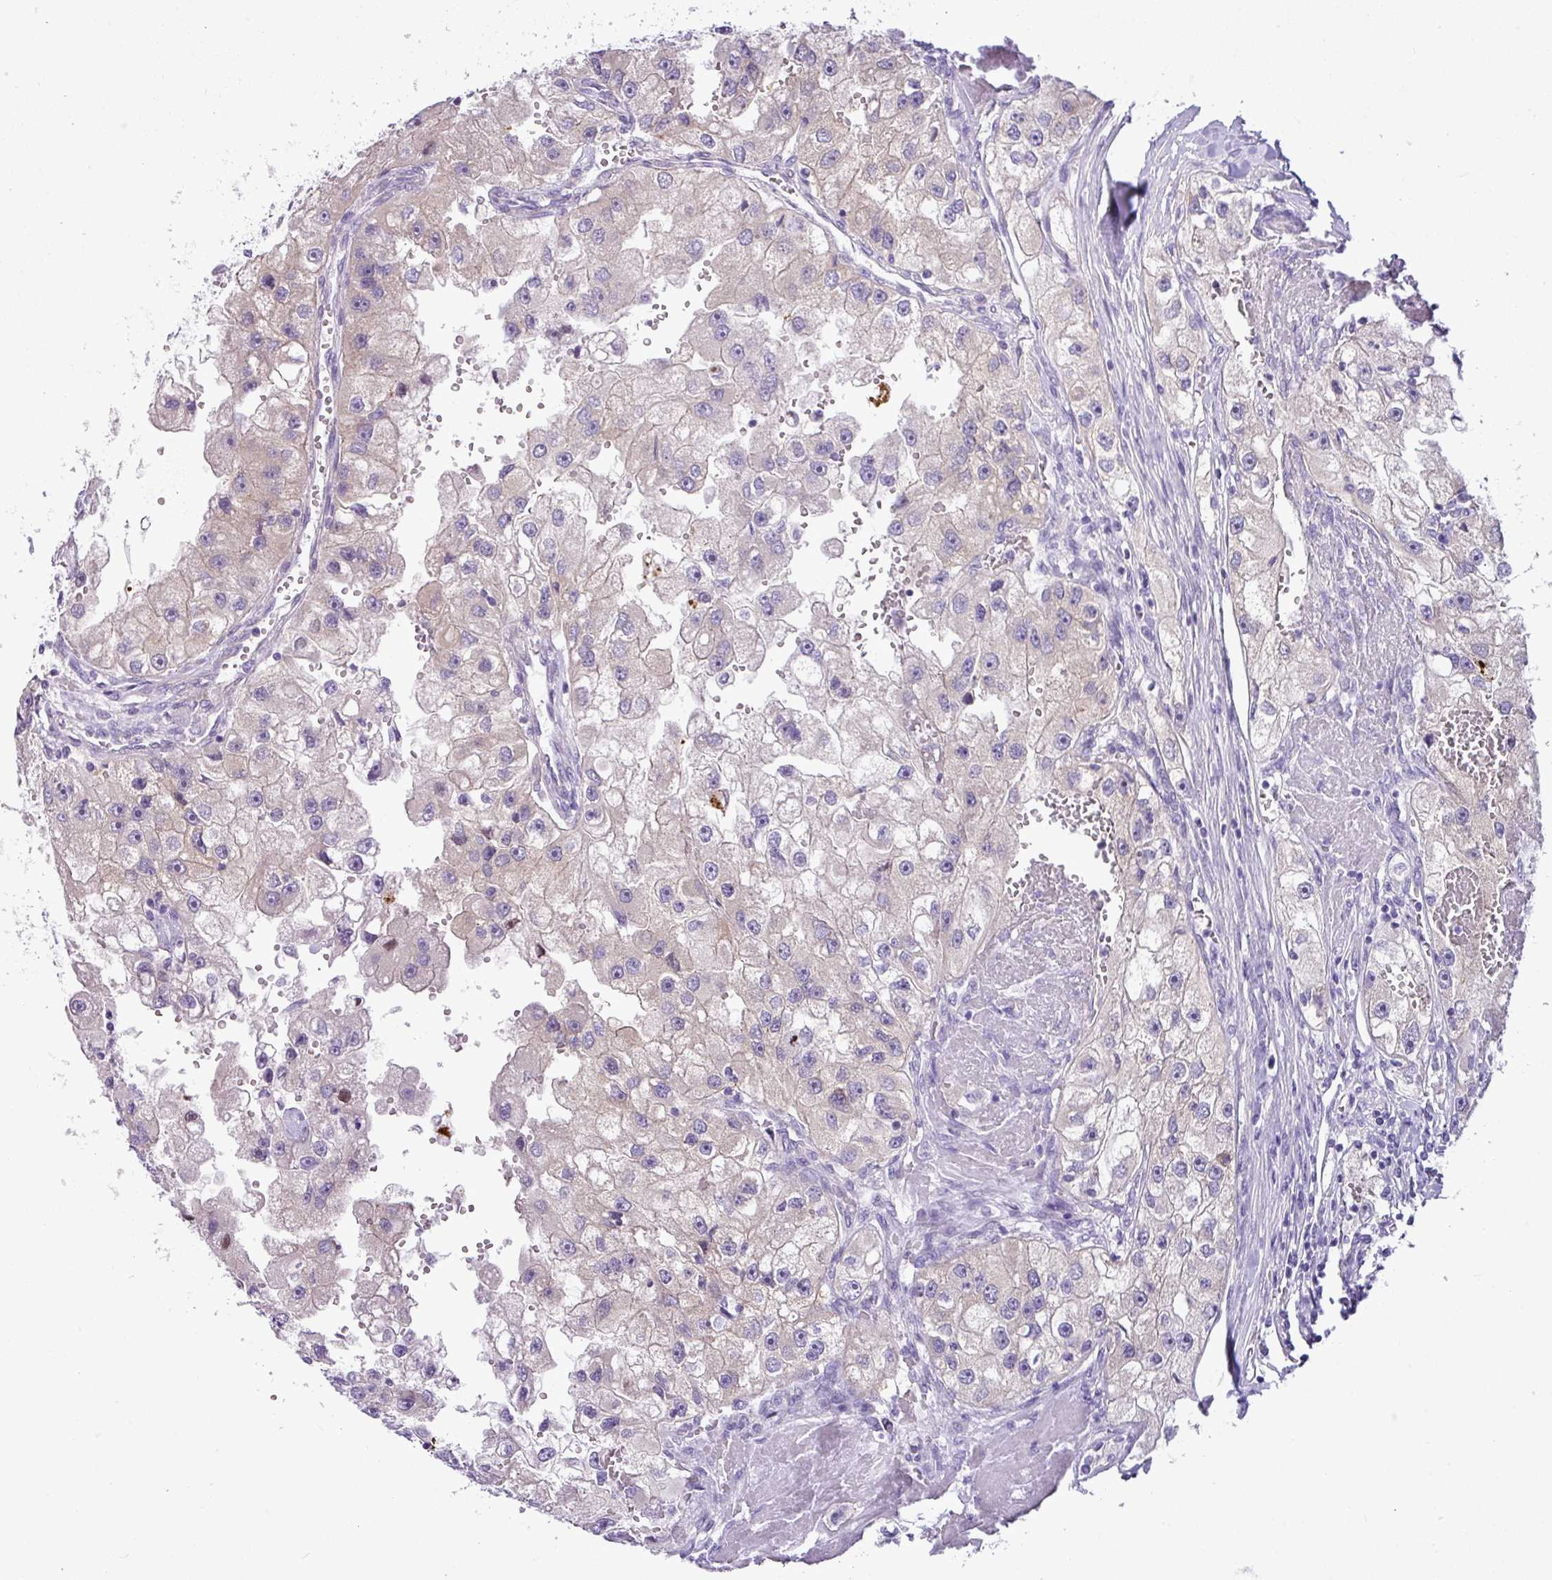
{"staining": {"intensity": "negative", "quantity": "none", "location": "none"}, "tissue": "renal cancer", "cell_type": "Tumor cells", "image_type": "cancer", "snomed": [{"axis": "morphology", "description": "Adenocarcinoma, NOS"}, {"axis": "topography", "description": "Kidney"}], "caption": "Immunohistochemistry (IHC) micrograph of human renal cancer stained for a protein (brown), which demonstrates no staining in tumor cells. (DAB immunohistochemistry with hematoxylin counter stain).", "gene": "ENSG00000273748", "patient": {"sex": "male", "age": 63}}